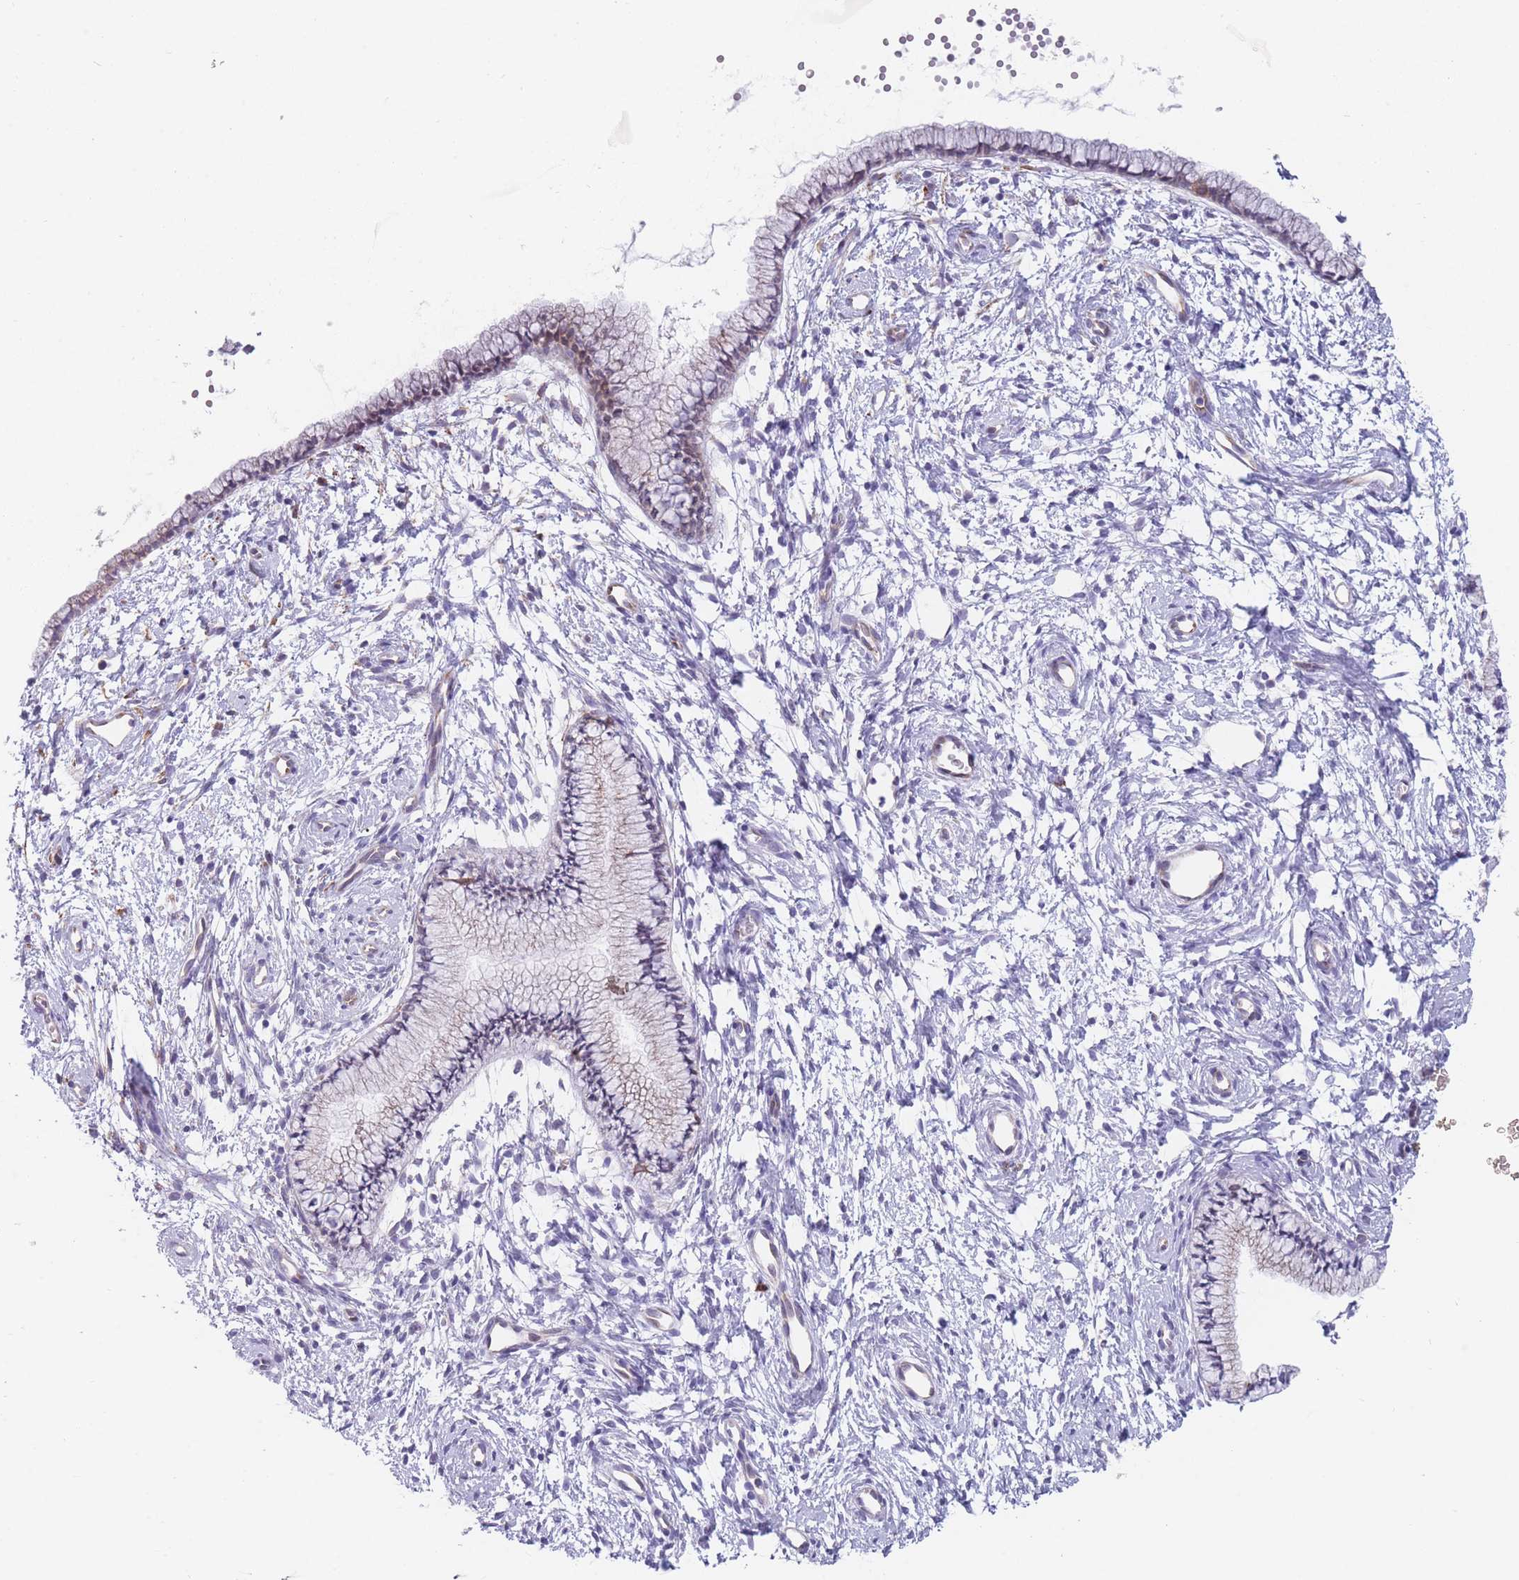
{"staining": {"intensity": "weak", "quantity": "25%-75%", "location": "cytoplasmic/membranous"}, "tissue": "cervix", "cell_type": "Glandular cells", "image_type": "normal", "snomed": [{"axis": "morphology", "description": "Normal tissue, NOS"}, {"axis": "topography", "description": "Cervix"}], "caption": "An image showing weak cytoplasmic/membranous expression in about 25%-75% of glandular cells in unremarkable cervix, as visualized by brown immunohistochemical staining.", "gene": "AK9", "patient": {"sex": "female", "age": 57}}